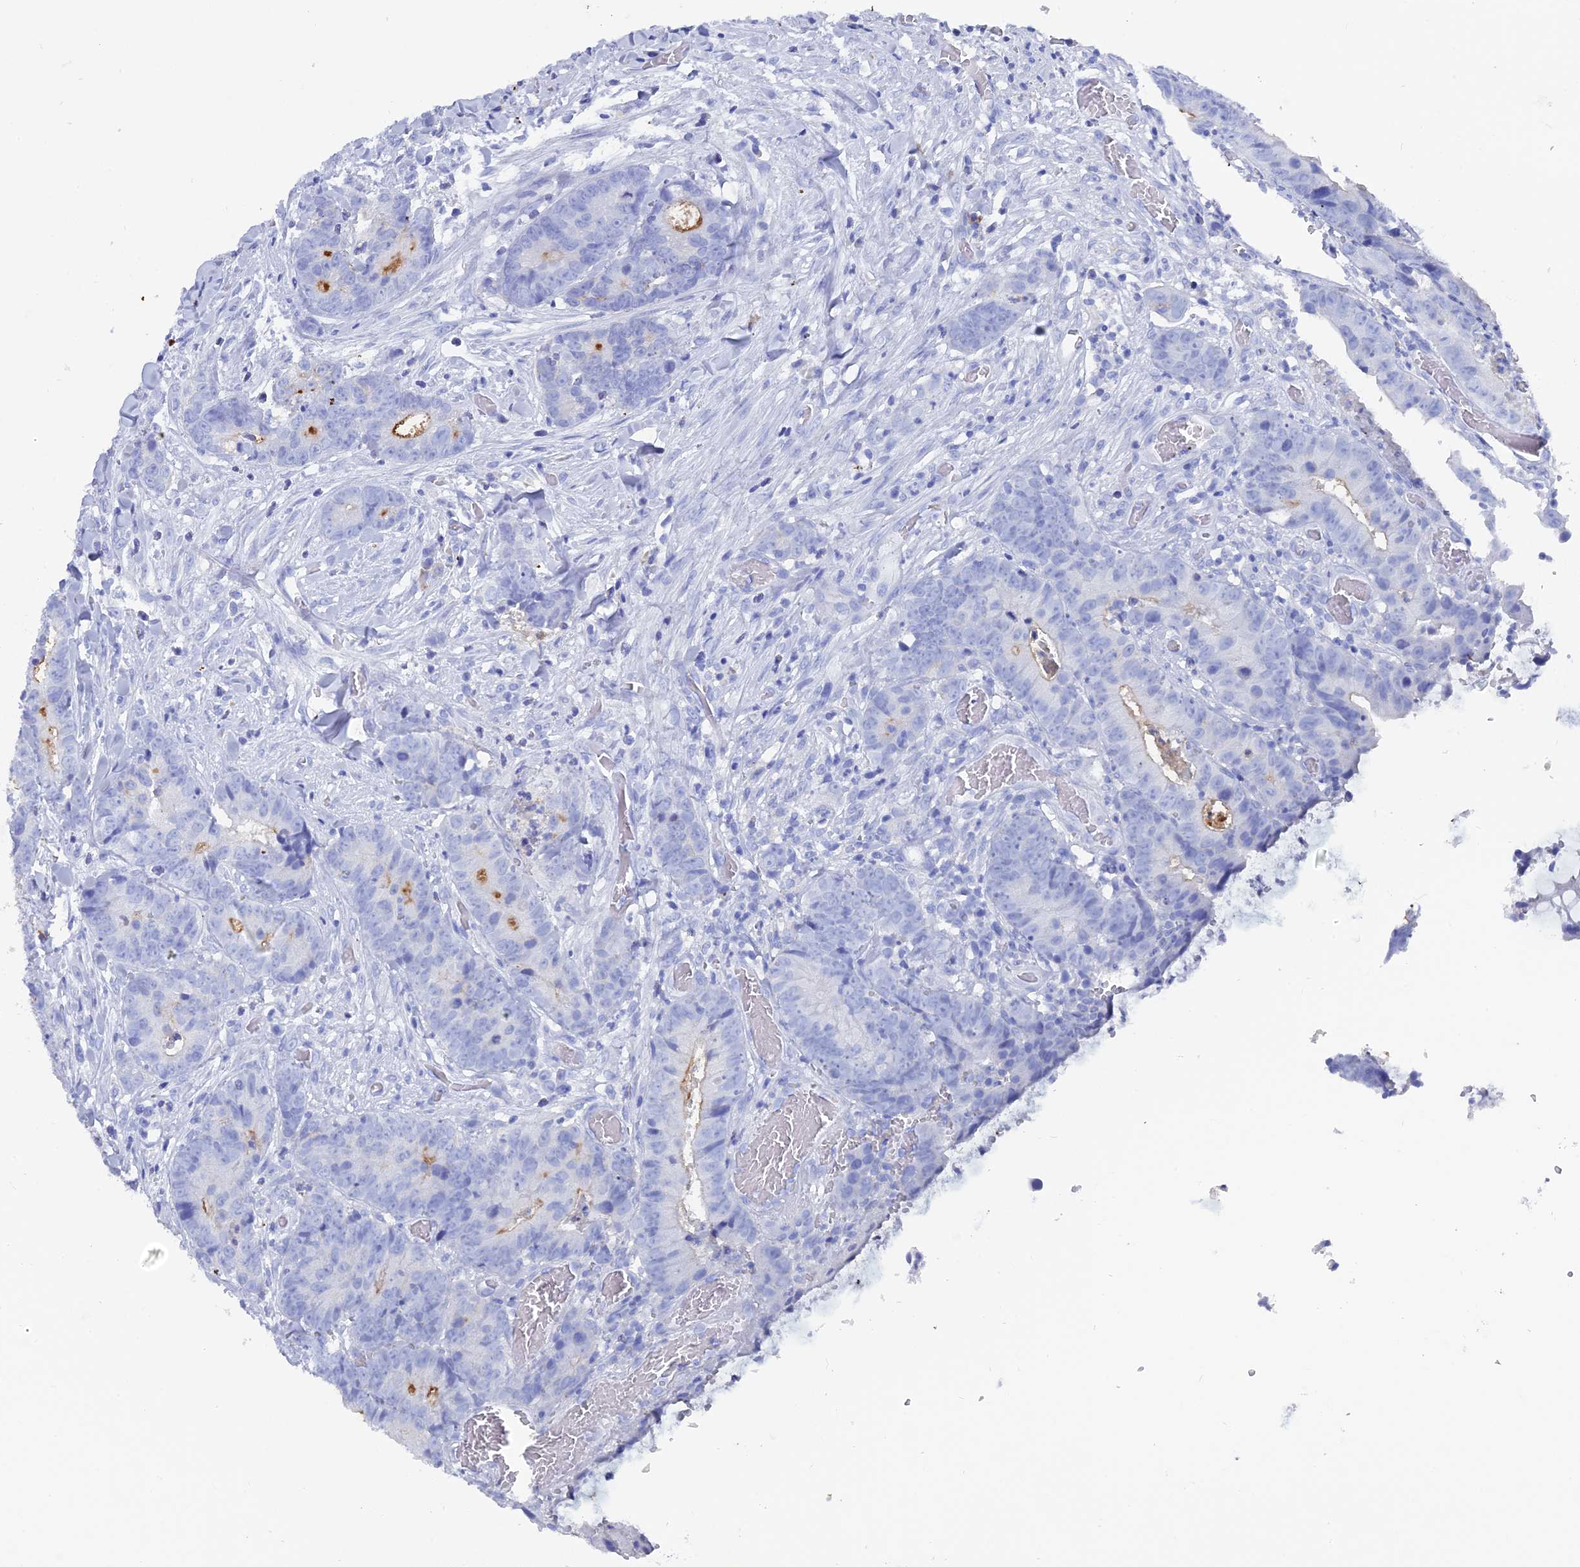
{"staining": {"intensity": "negative", "quantity": "none", "location": "none"}, "tissue": "colorectal cancer", "cell_type": "Tumor cells", "image_type": "cancer", "snomed": [{"axis": "morphology", "description": "Adenocarcinoma, NOS"}, {"axis": "topography", "description": "Colon"}], "caption": "The histopathology image displays no significant positivity in tumor cells of colorectal cancer.", "gene": "ENPP3", "patient": {"sex": "female", "age": 57}}